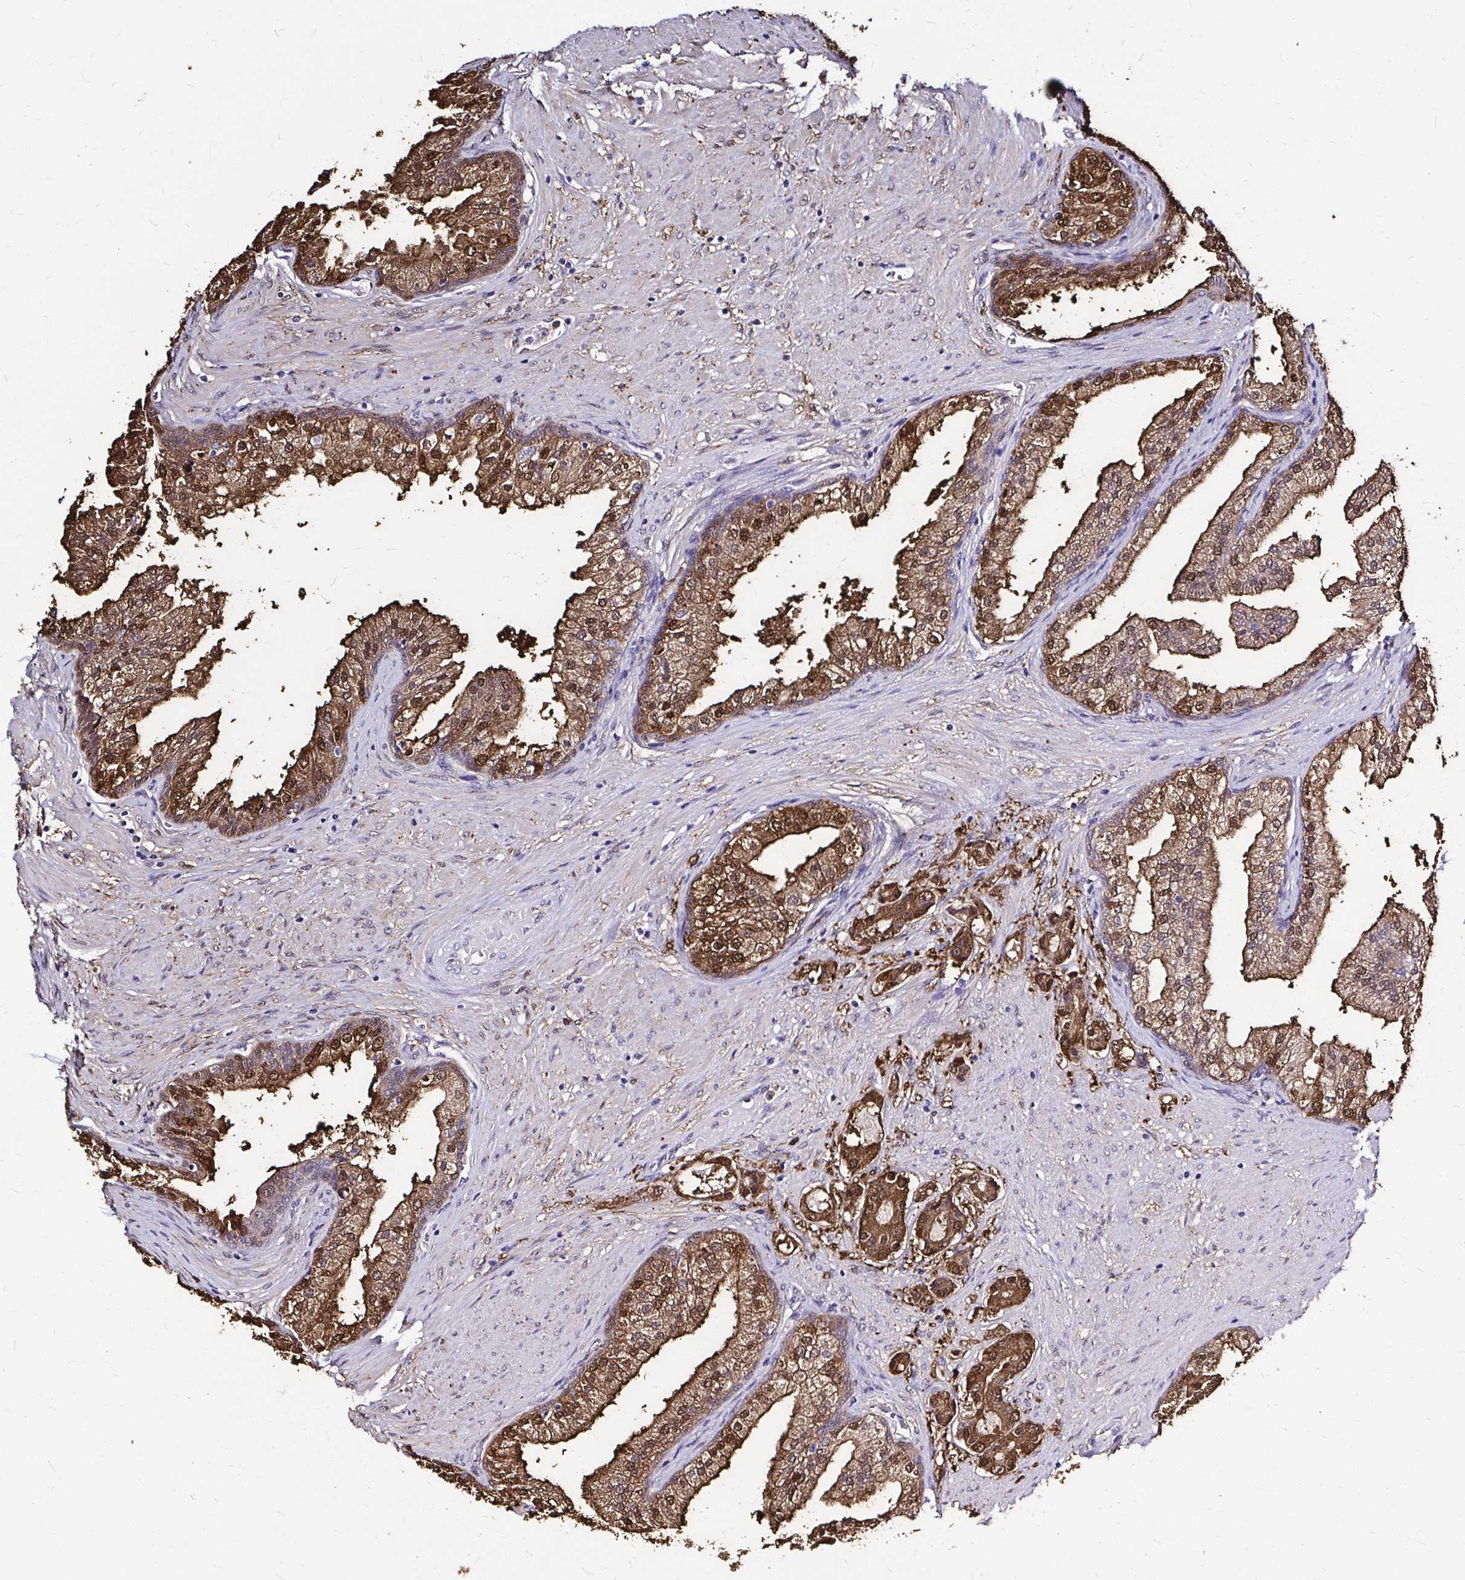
{"staining": {"intensity": "moderate", "quantity": ">75%", "location": "cytoplasmic/membranous,nuclear"}, "tissue": "prostate cancer", "cell_type": "Tumor cells", "image_type": "cancer", "snomed": [{"axis": "morphology", "description": "Adenocarcinoma, High grade"}, {"axis": "topography", "description": "Prostate"}], "caption": "The immunohistochemical stain highlights moderate cytoplasmic/membranous and nuclear expression in tumor cells of prostate adenocarcinoma (high-grade) tissue. (DAB IHC, brown staining for protein, blue staining for nuclei).", "gene": "IDH1", "patient": {"sex": "male", "age": 67}}